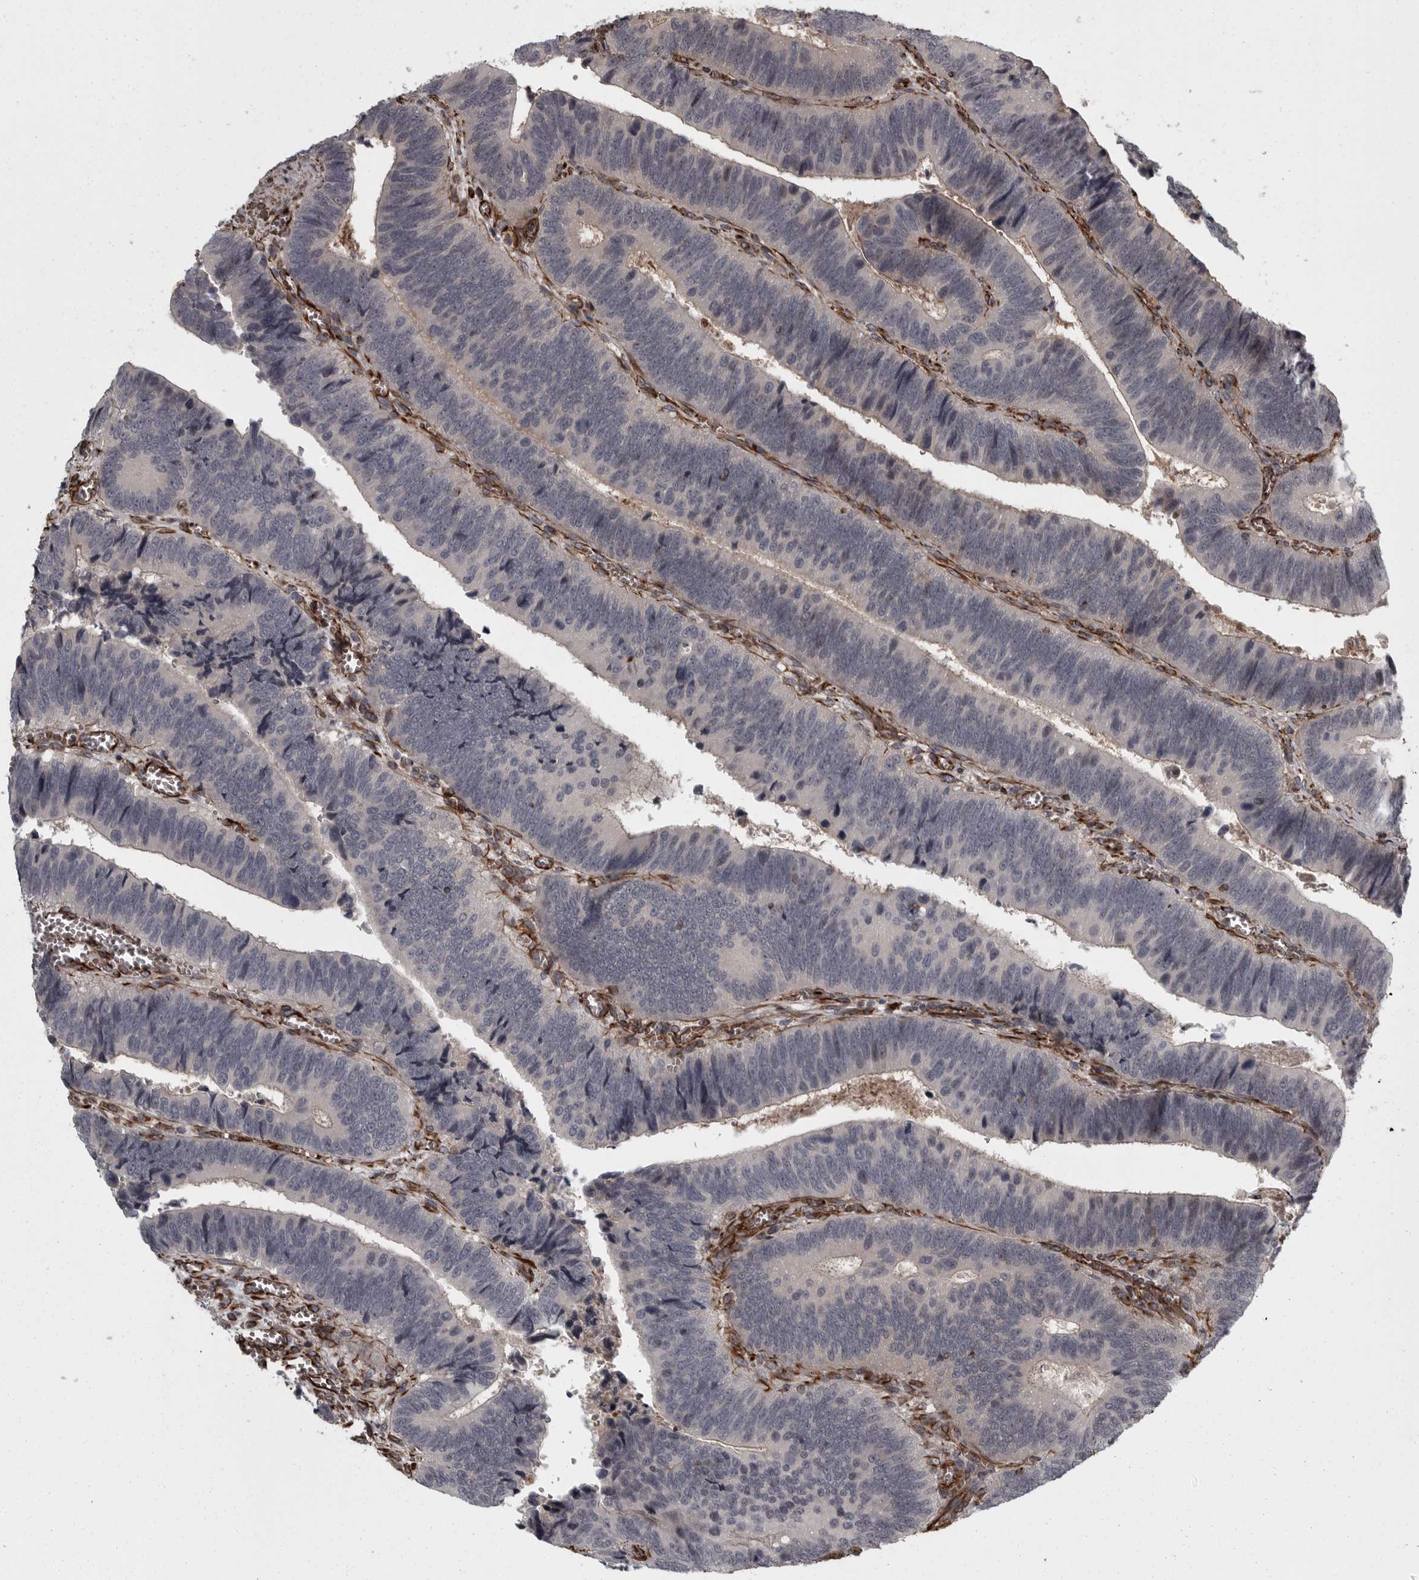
{"staining": {"intensity": "negative", "quantity": "none", "location": "none"}, "tissue": "colorectal cancer", "cell_type": "Tumor cells", "image_type": "cancer", "snomed": [{"axis": "morphology", "description": "Inflammation, NOS"}, {"axis": "morphology", "description": "Adenocarcinoma, NOS"}, {"axis": "topography", "description": "Colon"}], "caption": "This image is of adenocarcinoma (colorectal) stained with immunohistochemistry (IHC) to label a protein in brown with the nuclei are counter-stained blue. There is no expression in tumor cells.", "gene": "FAAP100", "patient": {"sex": "male", "age": 72}}